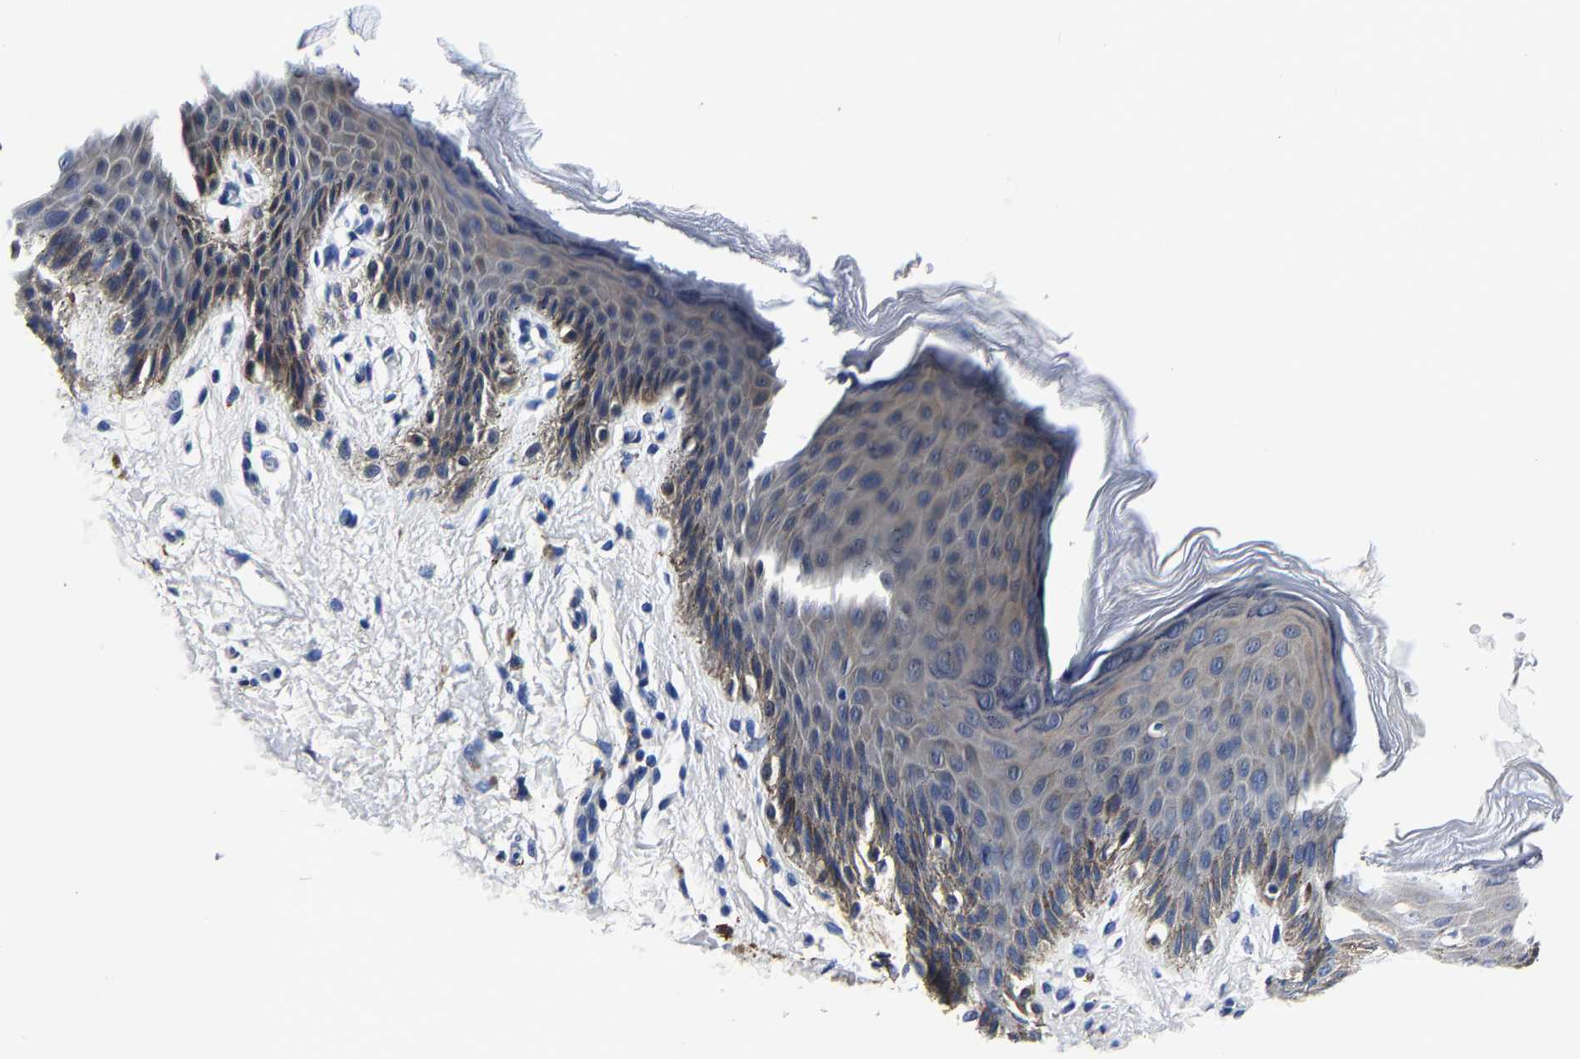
{"staining": {"intensity": "weak", "quantity": "<25%", "location": "cytoplasmic/membranous"}, "tissue": "skin", "cell_type": "Epidermal cells", "image_type": "normal", "snomed": [{"axis": "morphology", "description": "Normal tissue, NOS"}, {"axis": "topography", "description": "Anal"}], "caption": "Immunohistochemistry image of benign skin stained for a protein (brown), which reveals no staining in epidermal cells. (DAB immunohistochemistry with hematoxylin counter stain).", "gene": "PSPH", "patient": {"sex": "male", "age": 44}}